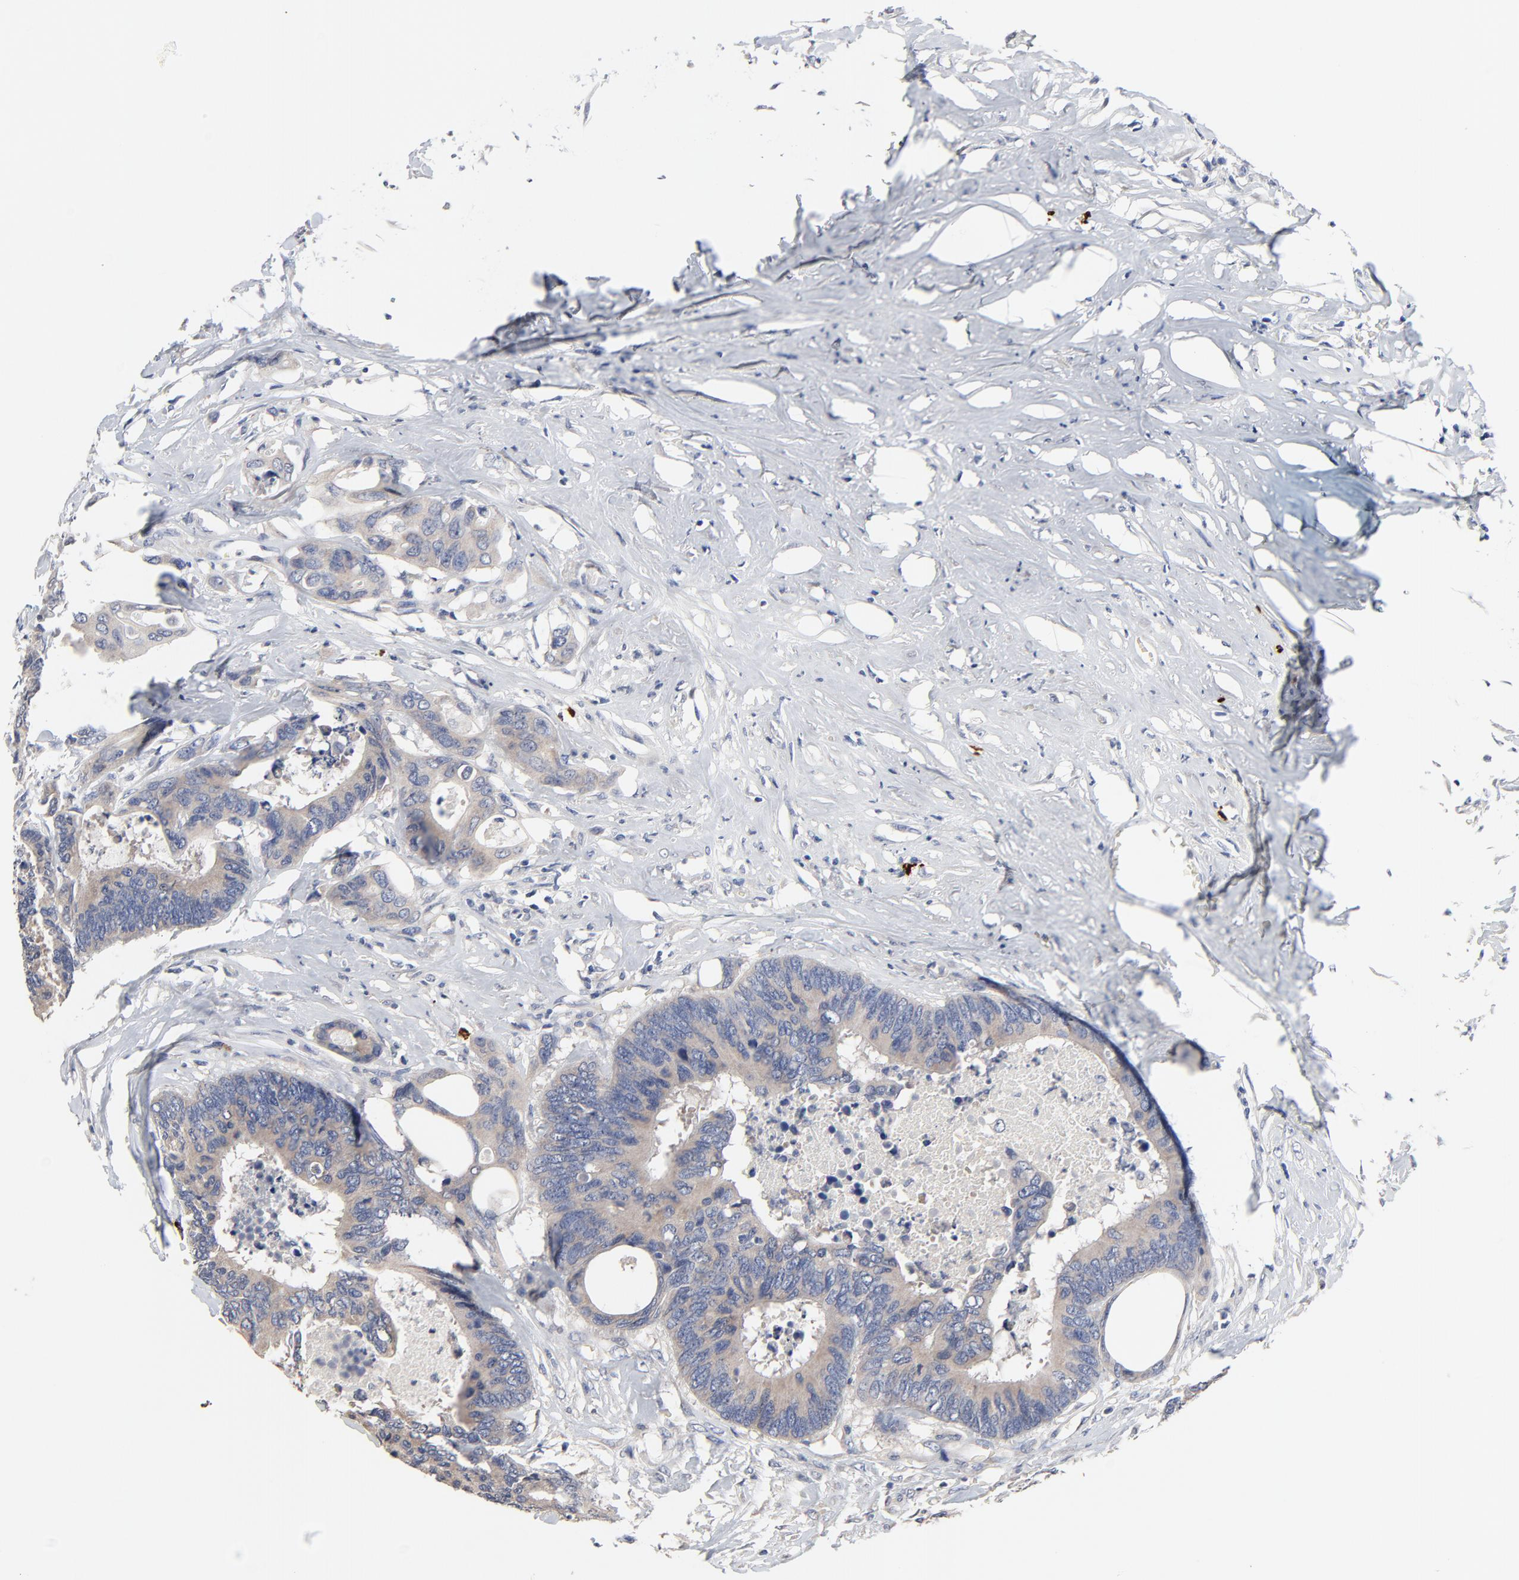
{"staining": {"intensity": "weak", "quantity": ">75%", "location": "cytoplasmic/membranous"}, "tissue": "colorectal cancer", "cell_type": "Tumor cells", "image_type": "cancer", "snomed": [{"axis": "morphology", "description": "Adenocarcinoma, NOS"}, {"axis": "topography", "description": "Rectum"}], "caption": "Brown immunohistochemical staining in colorectal adenocarcinoma shows weak cytoplasmic/membranous positivity in approximately >75% of tumor cells.", "gene": "FBXL5", "patient": {"sex": "male", "age": 55}}